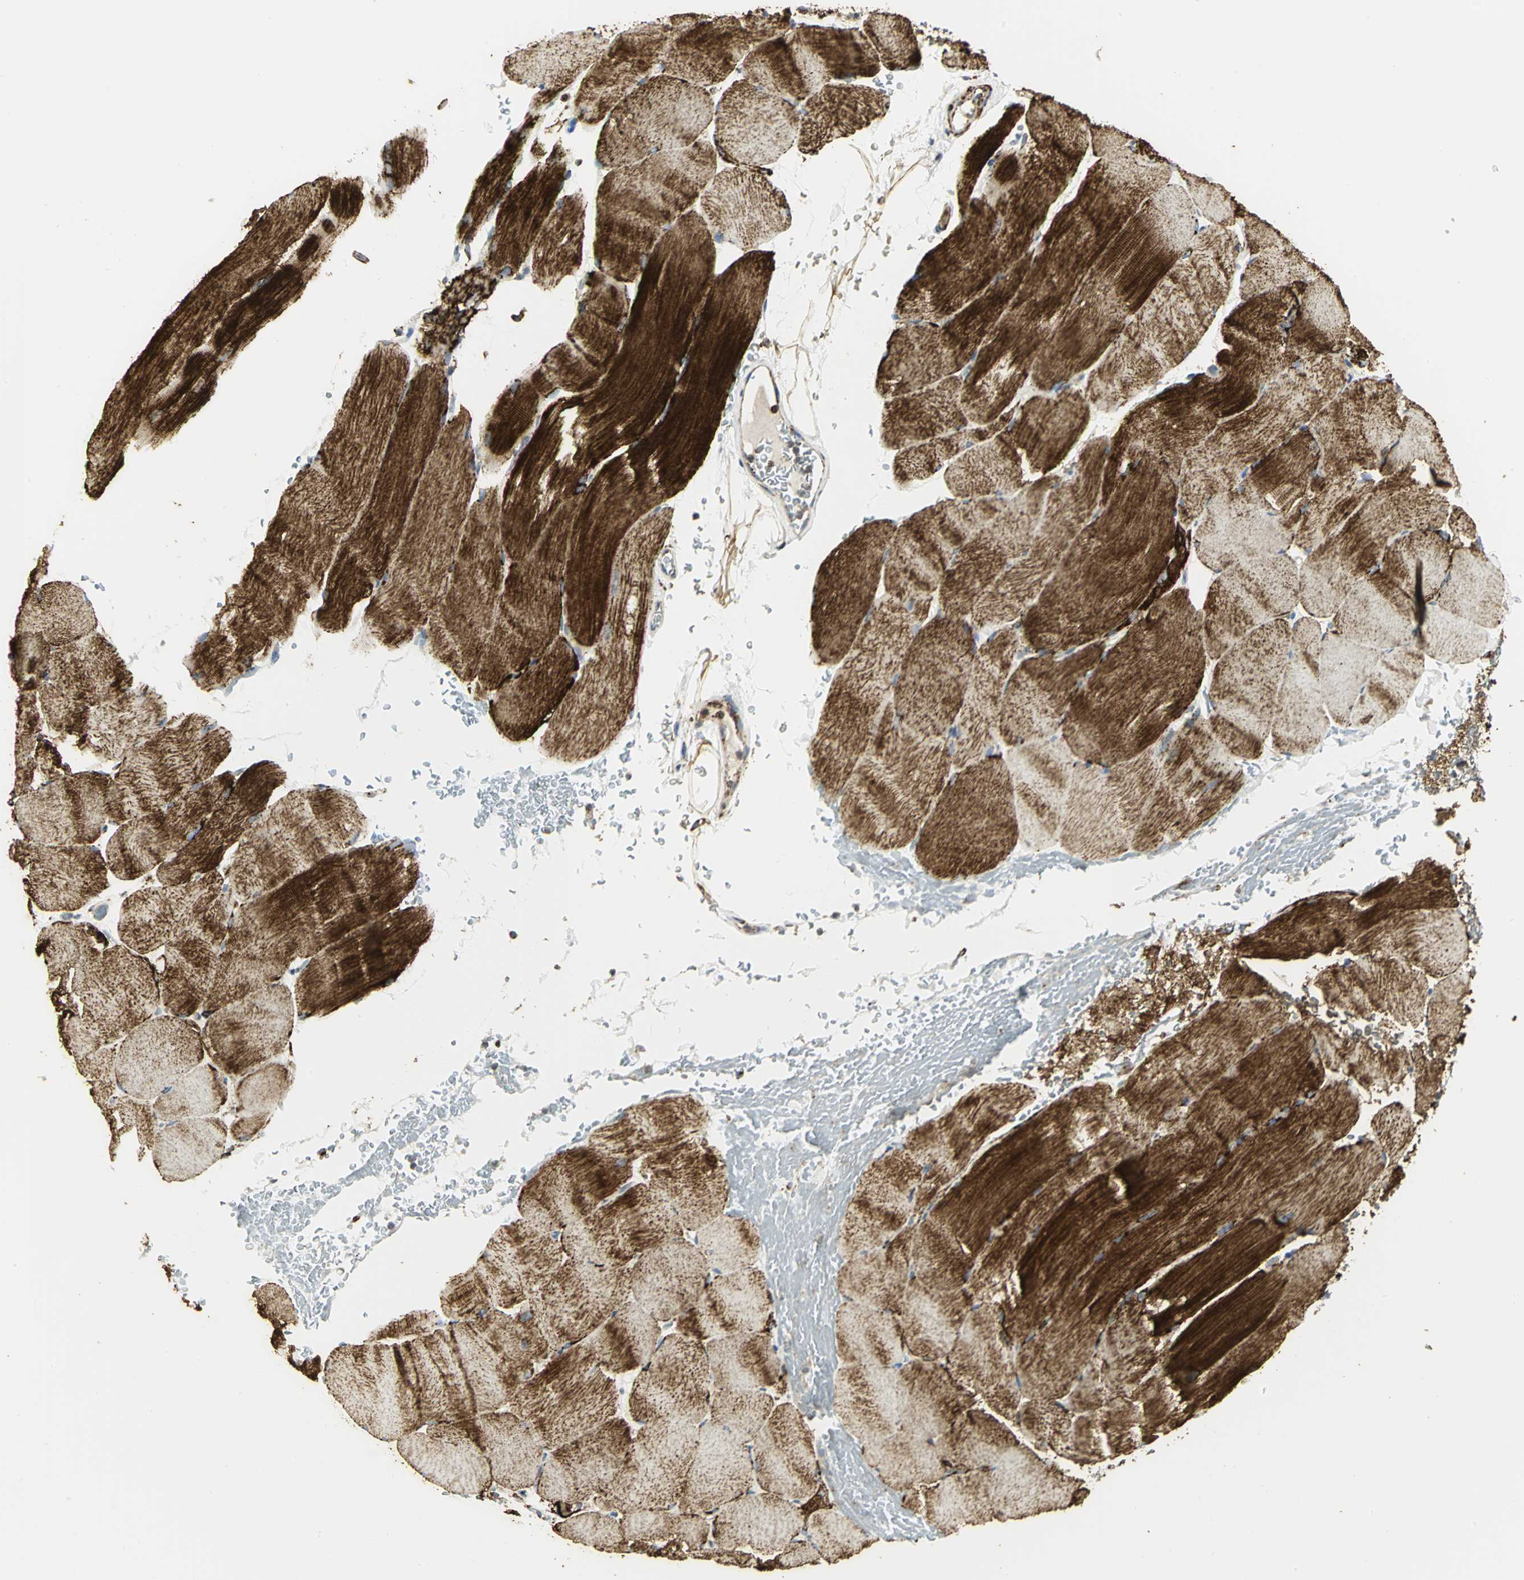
{"staining": {"intensity": "strong", "quantity": ">75%", "location": "cytoplasmic/membranous"}, "tissue": "skeletal muscle", "cell_type": "Myocytes", "image_type": "normal", "snomed": [{"axis": "morphology", "description": "Normal tissue, NOS"}, {"axis": "topography", "description": "Skeletal muscle"}], "caption": "Immunohistochemistry (IHC) of benign human skeletal muscle demonstrates high levels of strong cytoplasmic/membranous staining in about >75% of myocytes.", "gene": "VDAC1", "patient": {"sex": "female", "age": 37}}